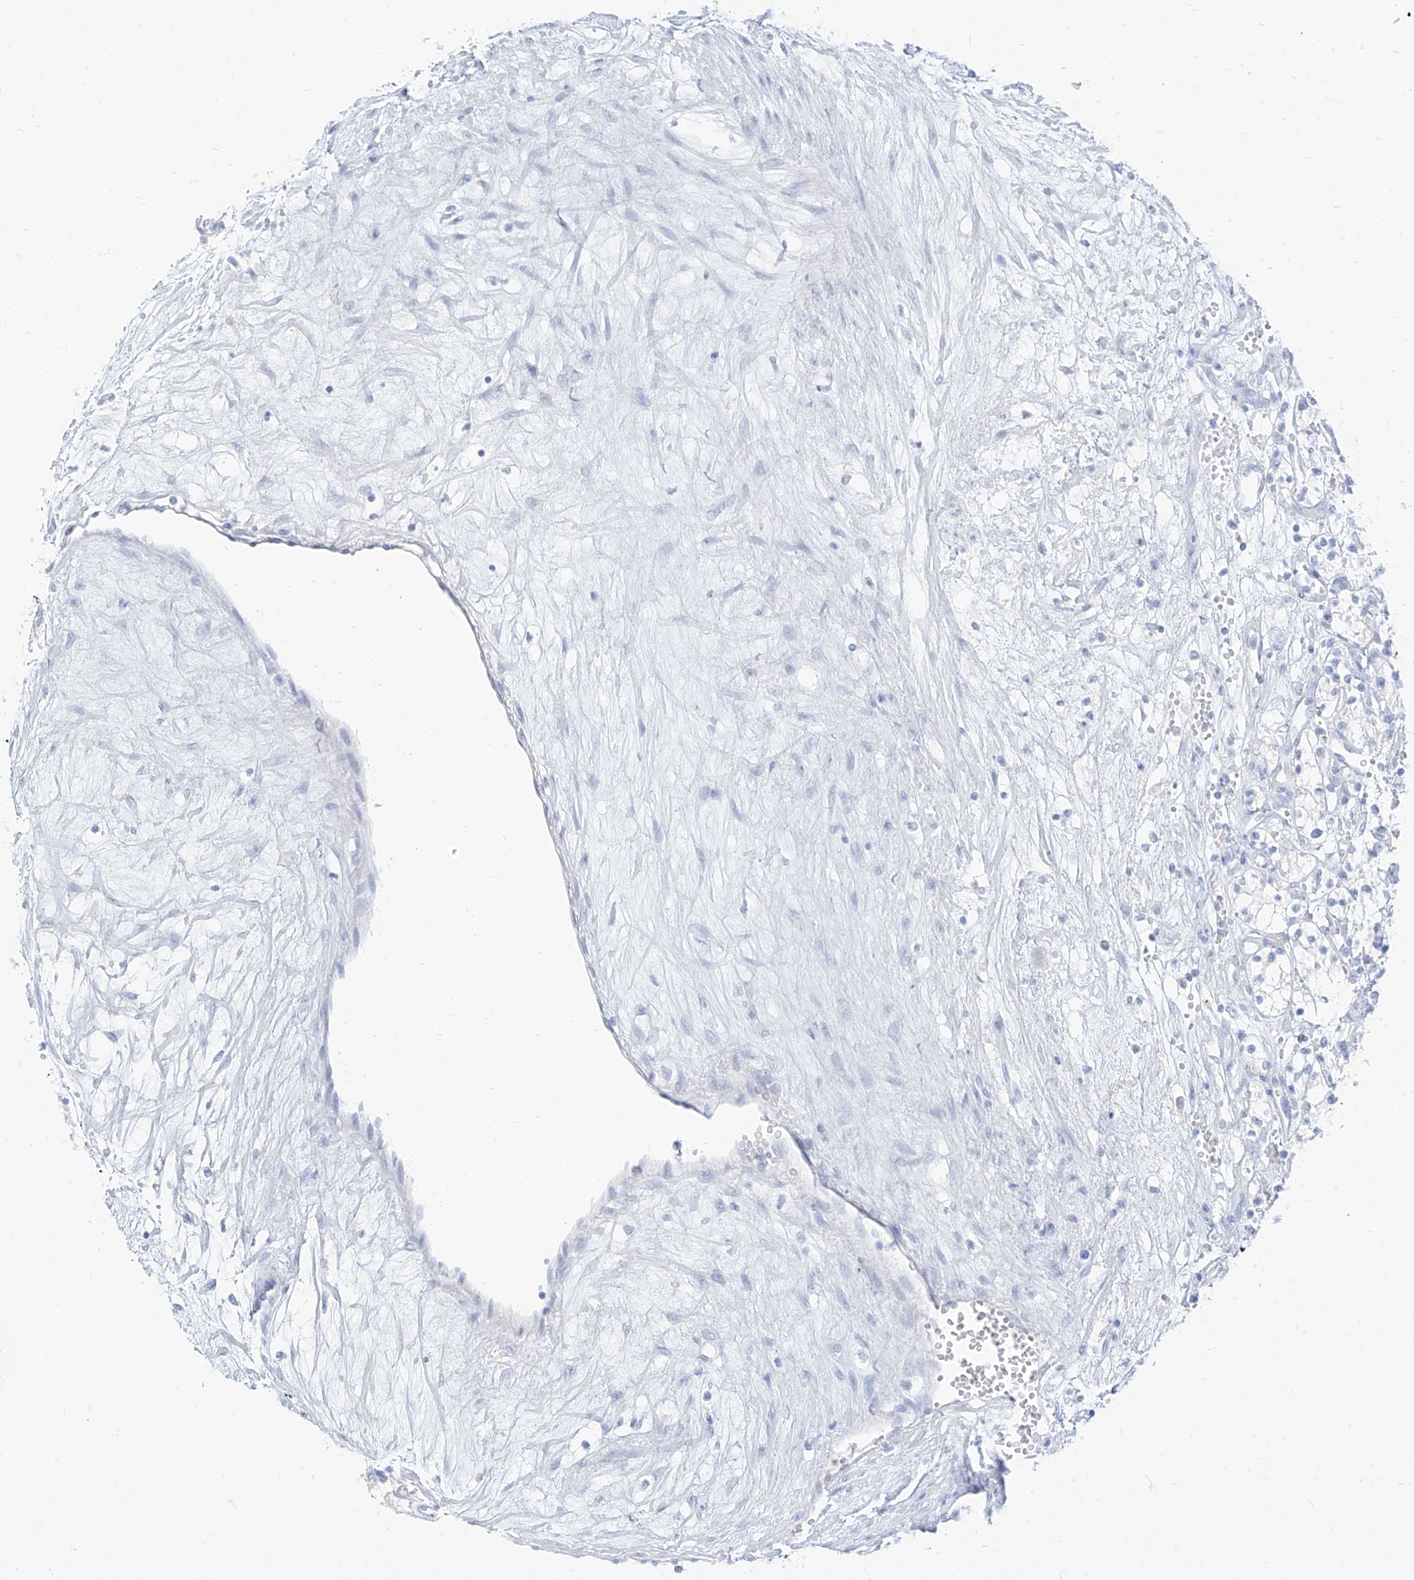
{"staining": {"intensity": "negative", "quantity": "none", "location": "none"}, "tissue": "renal cancer", "cell_type": "Tumor cells", "image_type": "cancer", "snomed": [{"axis": "morphology", "description": "Adenocarcinoma, NOS"}, {"axis": "topography", "description": "Kidney"}], "caption": "Immunohistochemistry micrograph of human renal cancer stained for a protein (brown), which displays no staining in tumor cells.", "gene": "ARHGEF40", "patient": {"sex": "male", "age": 59}}